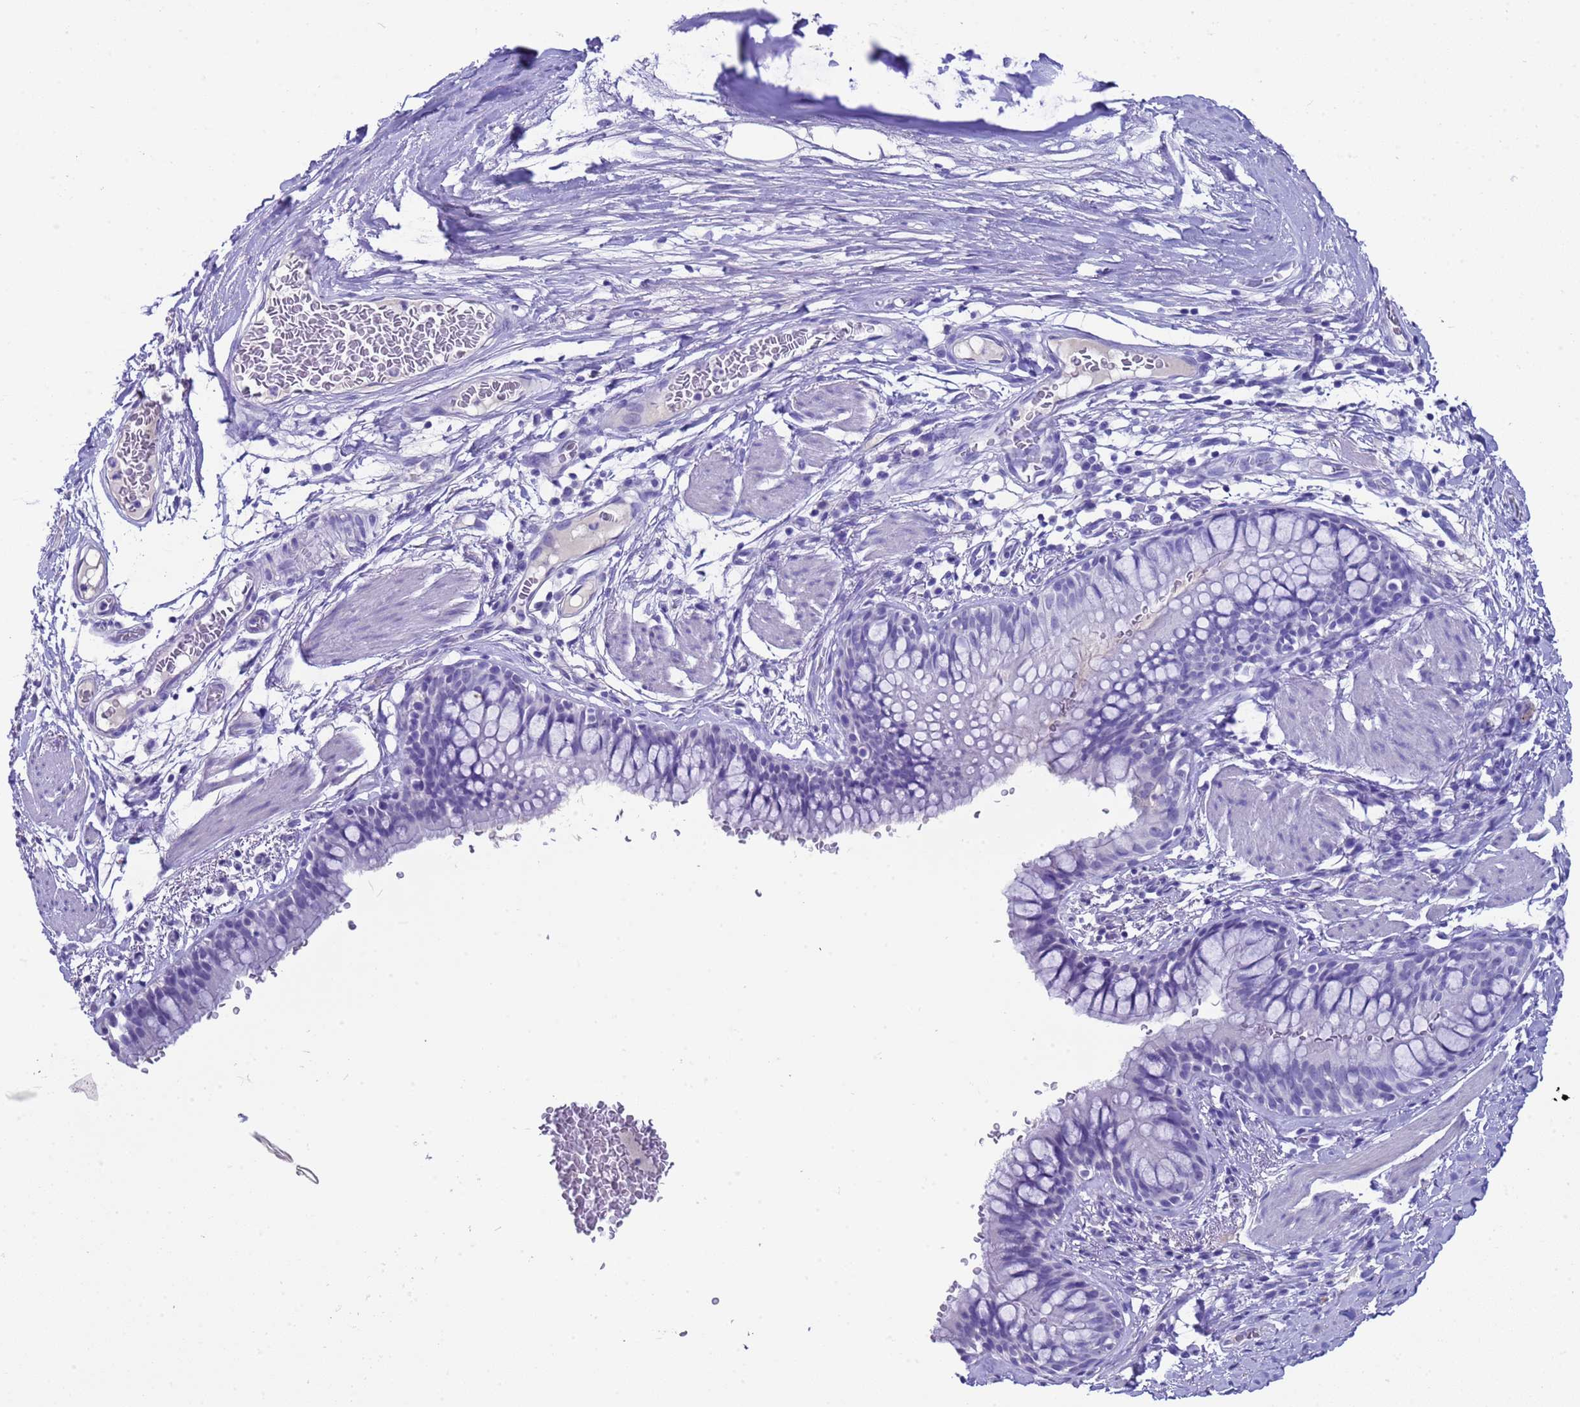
{"staining": {"intensity": "negative", "quantity": "none", "location": "none"}, "tissue": "bronchus", "cell_type": "Respiratory epithelial cells", "image_type": "normal", "snomed": [{"axis": "morphology", "description": "Normal tissue, NOS"}, {"axis": "topography", "description": "Cartilage tissue"}, {"axis": "topography", "description": "Bronchus"}], "caption": "High magnification brightfield microscopy of unremarkable bronchus stained with DAB (brown) and counterstained with hematoxylin (blue): respiratory epithelial cells show no significant expression.", "gene": "CKM", "patient": {"sex": "female", "age": 36}}